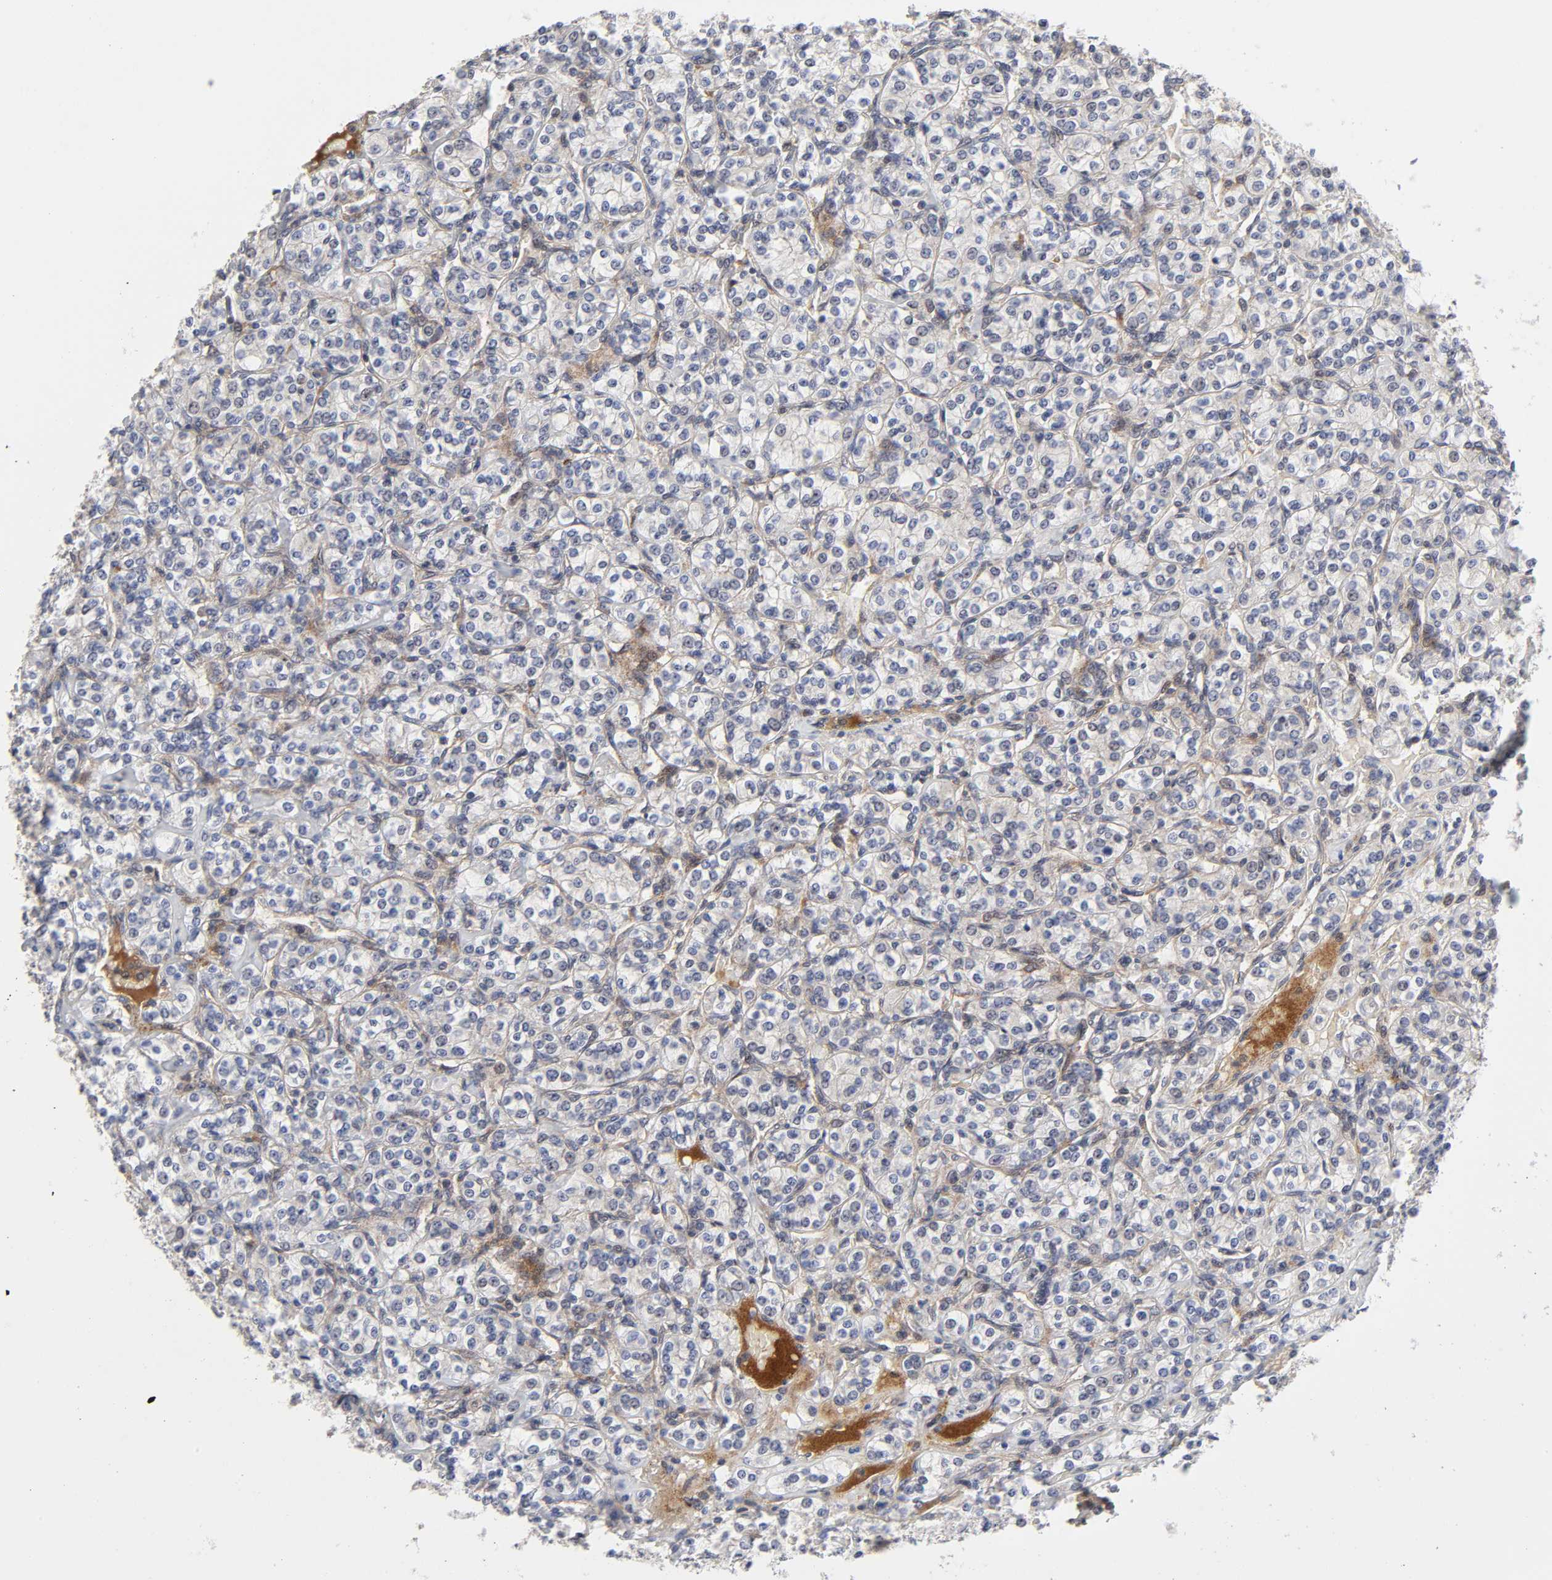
{"staining": {"intensity": "negative", "quantity": "none", "location": "none"}, "tissue": "renal cancer", "cell_type": "Tumor cells", "image_type": "cancer", "snomed": [{"axis": "morphology", "description": "Adenocarcinoma, NOS"}, {"axis": "topography", "description": "Kidney"}], "caption": "DAB (3,3'-diaminobenzidine) immunohistochemical staining of human renal adenocarcinoma displays no significant positivity in tumor cells.", "gene": "CASP9", "patient": {"sex": "male", "age": 77}}